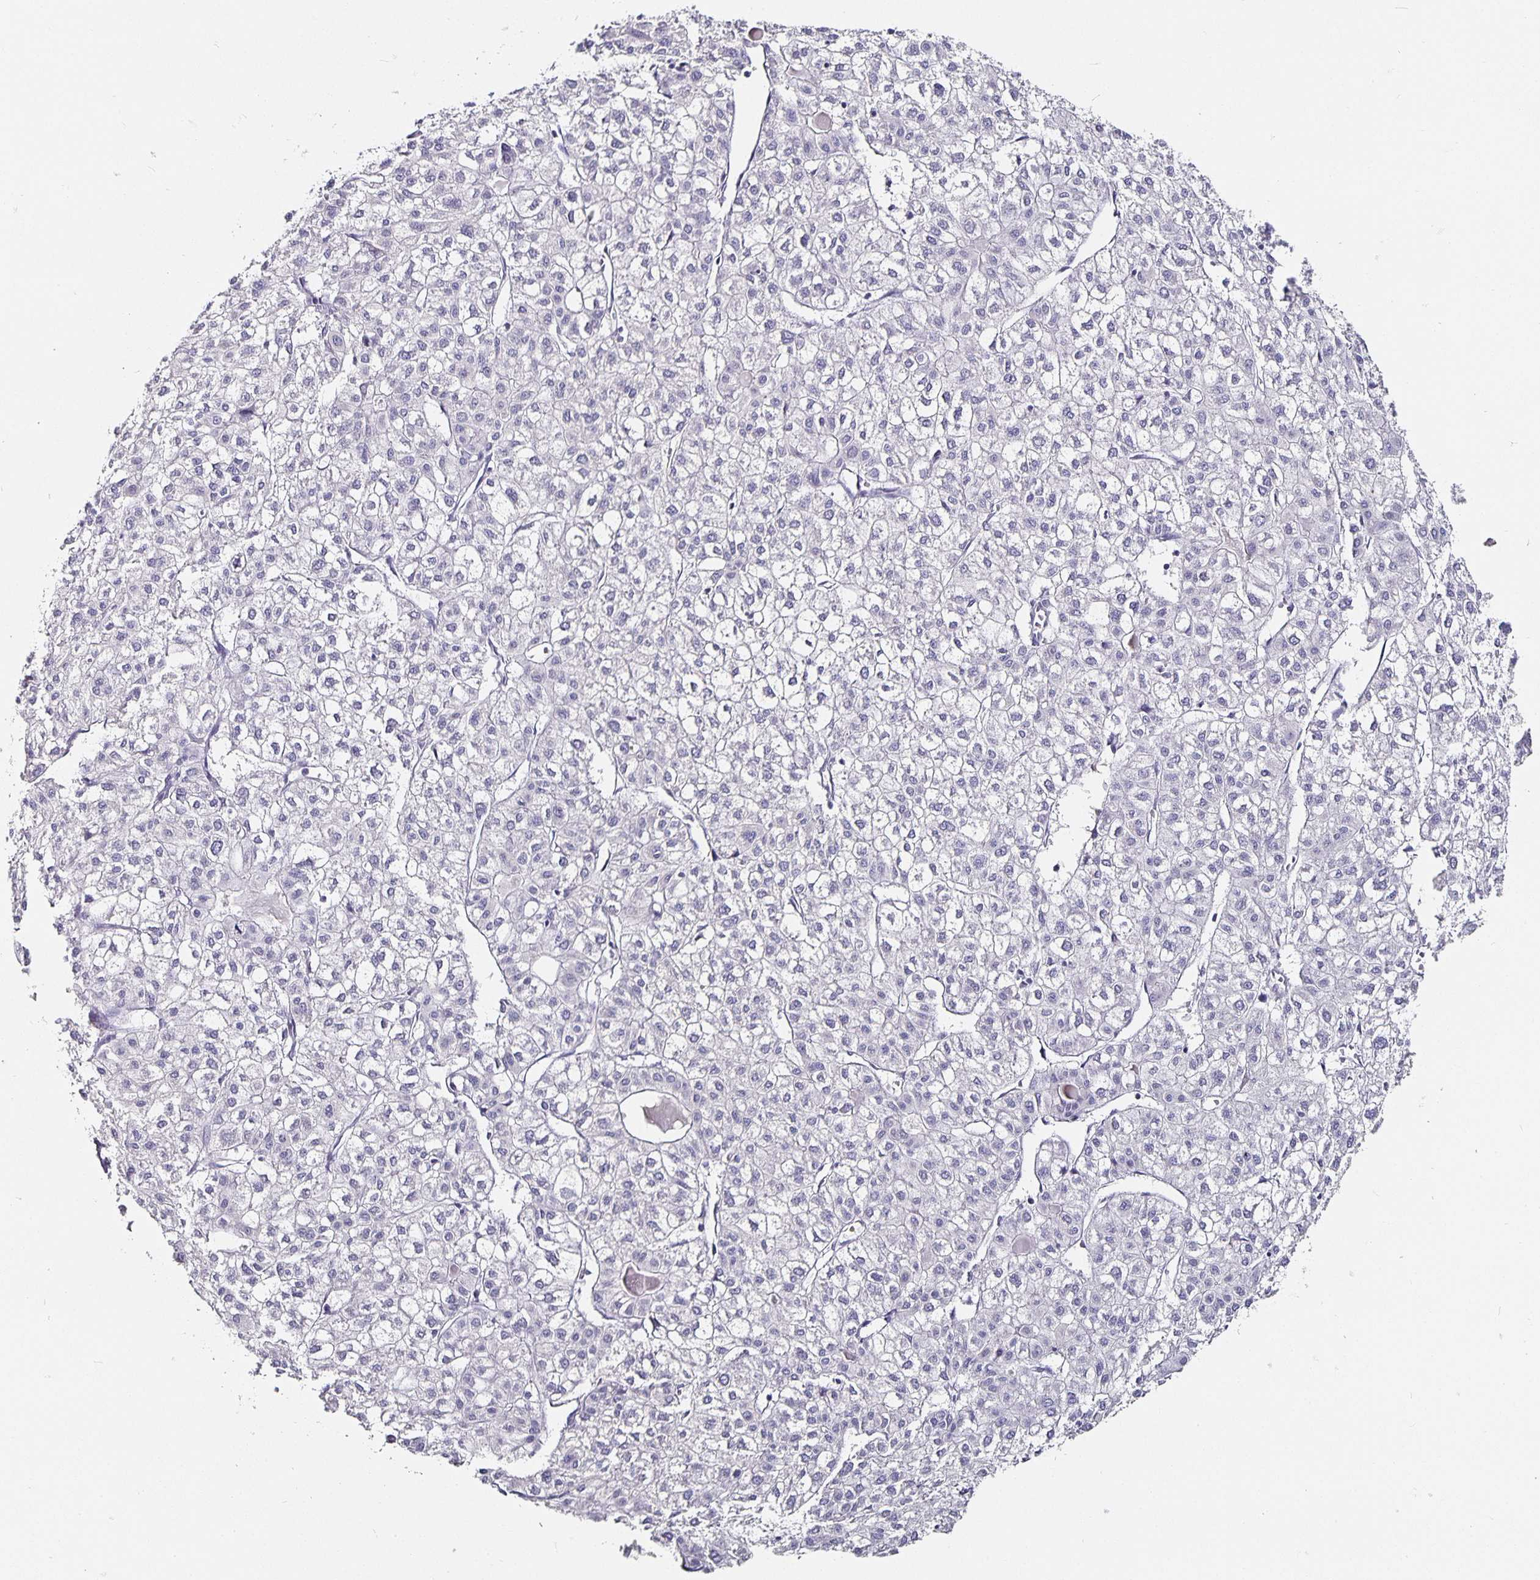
{"staining": {"intensity": "negative", "quantity": "none", "location": "none"}, "tissue": "liver cancer", "cell_type": "Tumor cells", "image_type": "cancer", "snomed": [{"axis": "morphology", "description": "Carcinoma, Hepatocellular, NOS"}, {"axis": "topography", "description": "Liver"}], "caption": "Hepatocellular carcinoma (liver) stained for a protein using immunohistochemistry shows no staining tumor cells.", "gene": "CHGA", "patient": {"sex": "female", "age": 43}}